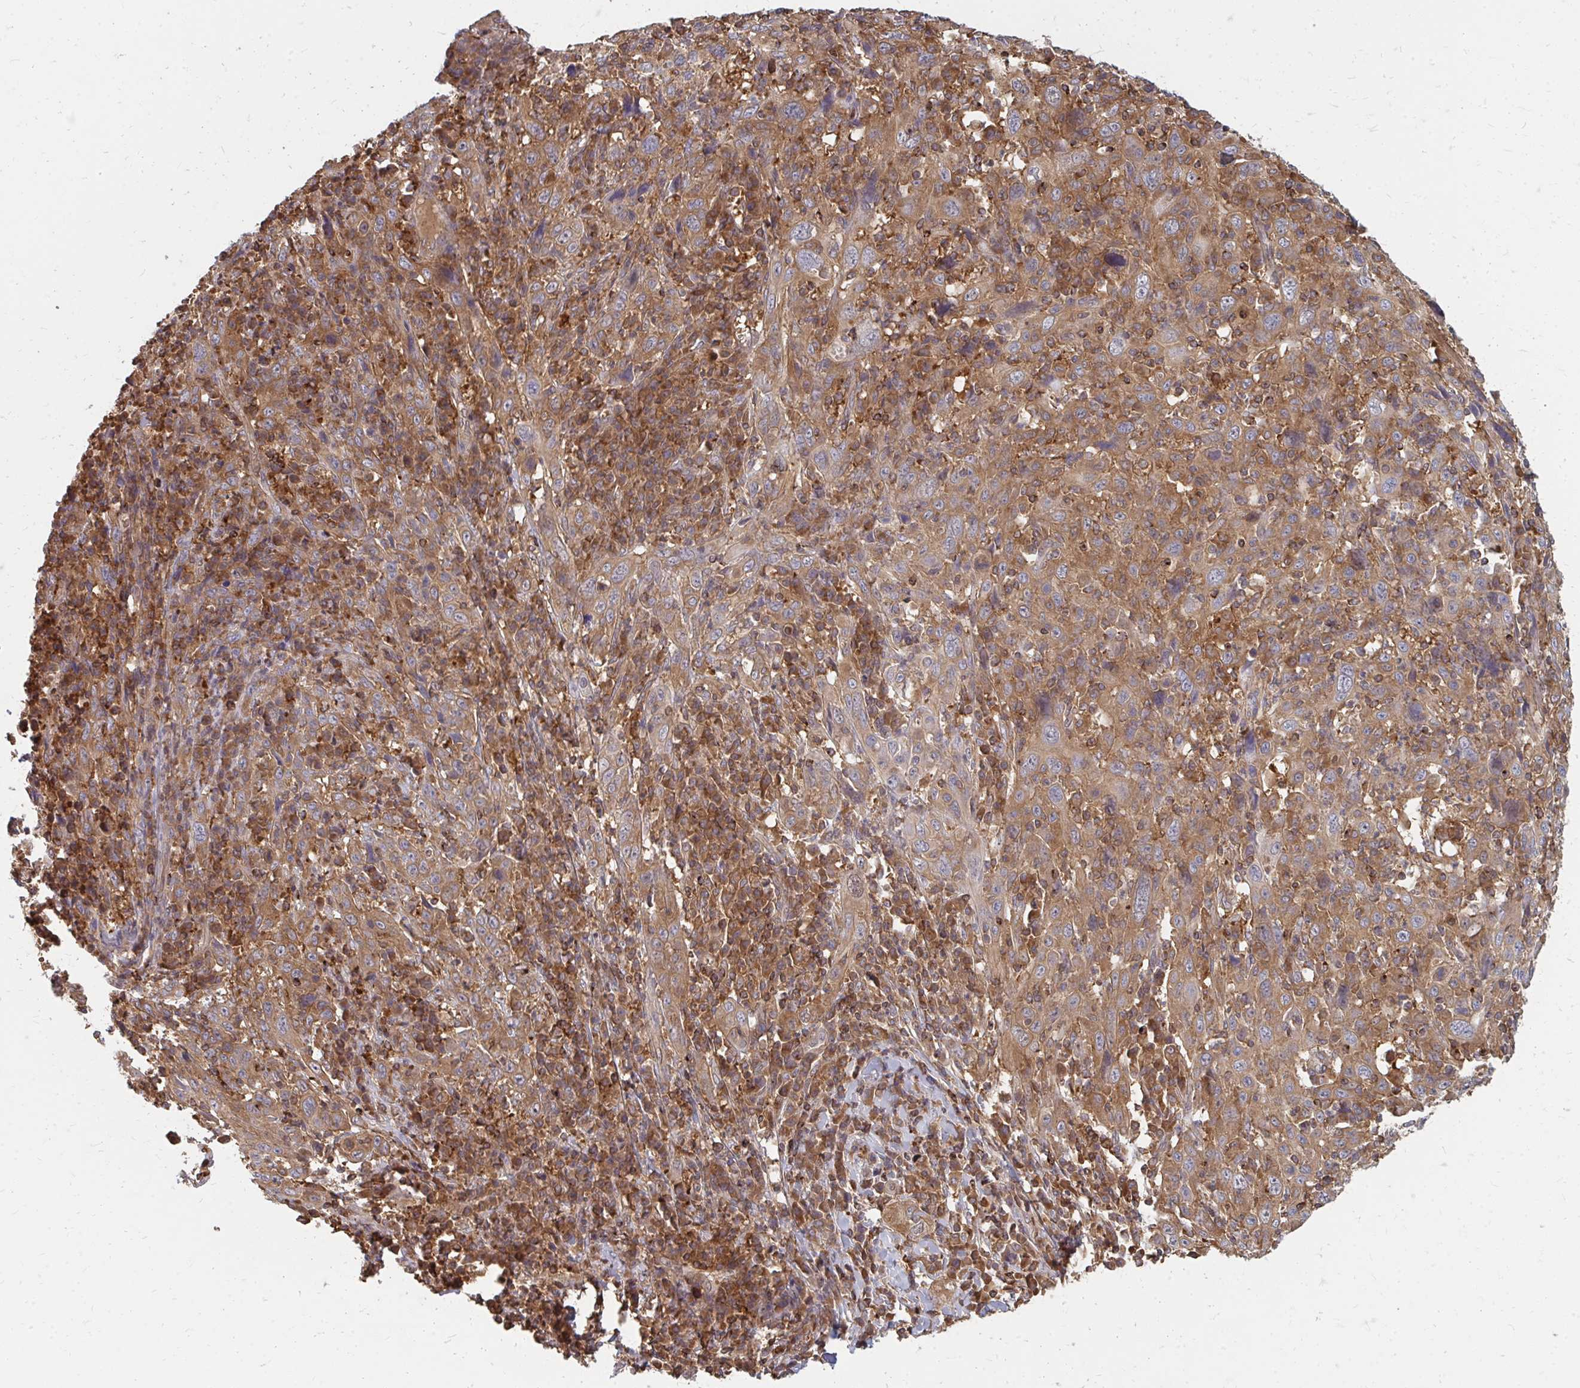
{"staining": {"intensity": "weak", "quantity": ">75%", "location": "cytoplasmic/membranous"}, "tissue": "cervical cancer", "cell_type": "Tumor cells", "image_type": "cancer", "snomed": [{"axis": "morphology", "description": "Squamous cell carcinoma, NOS"}, {"axis": "topography", "description": "Cervix"}], "caption": "This micrograph shows IHC staining of squamous cell carcinoma (cervical), with low weak cytoplasmic/membranous staining in approximately >75% of tumor cells.", "gene": "ZNF285", "patient": {"sex": "female", "age": 46}}